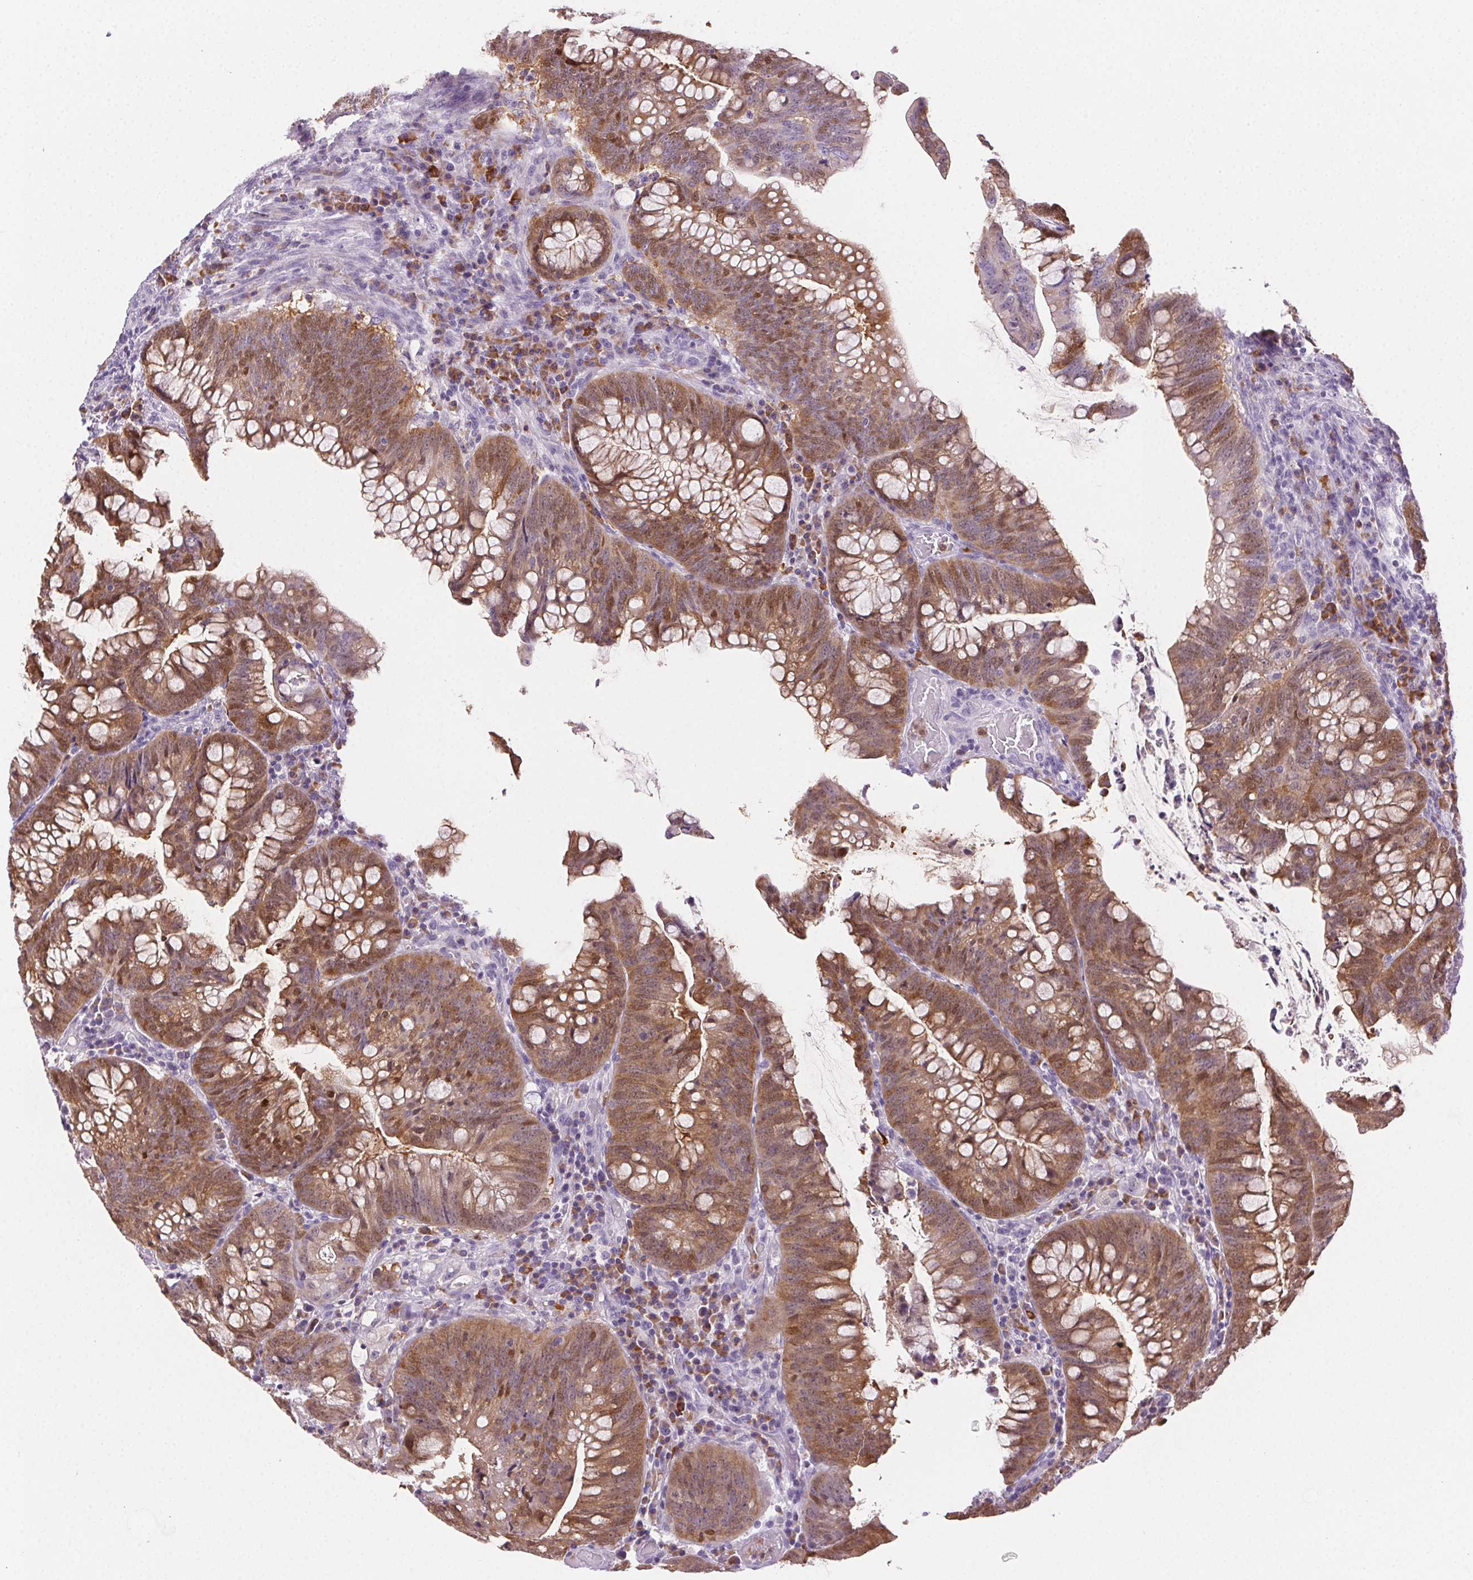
{"staining": {"intensity": "moderate", "quantity": ">75%", "location": "cytoplasmic/membranous,nuclear"}, "tissue": "colorectal cancer", "cell_type": "Tumor cells", "image_type": "cancer", "snomed": [{"axis": "morphology", "description": "Adenocarcinoma, NOS"}, {"axis": "topography", "description": "Colon"}], "caption": "A micrograph of human colorectal adenocarcinoma stained for a protein reveals moderate cytoplasmic/membranous and nuclear brown staining in tumor cells. Nuclei are stained in blue.", "gene": "TMEM45A", "patient": {"sex": "male", "age": 62}}